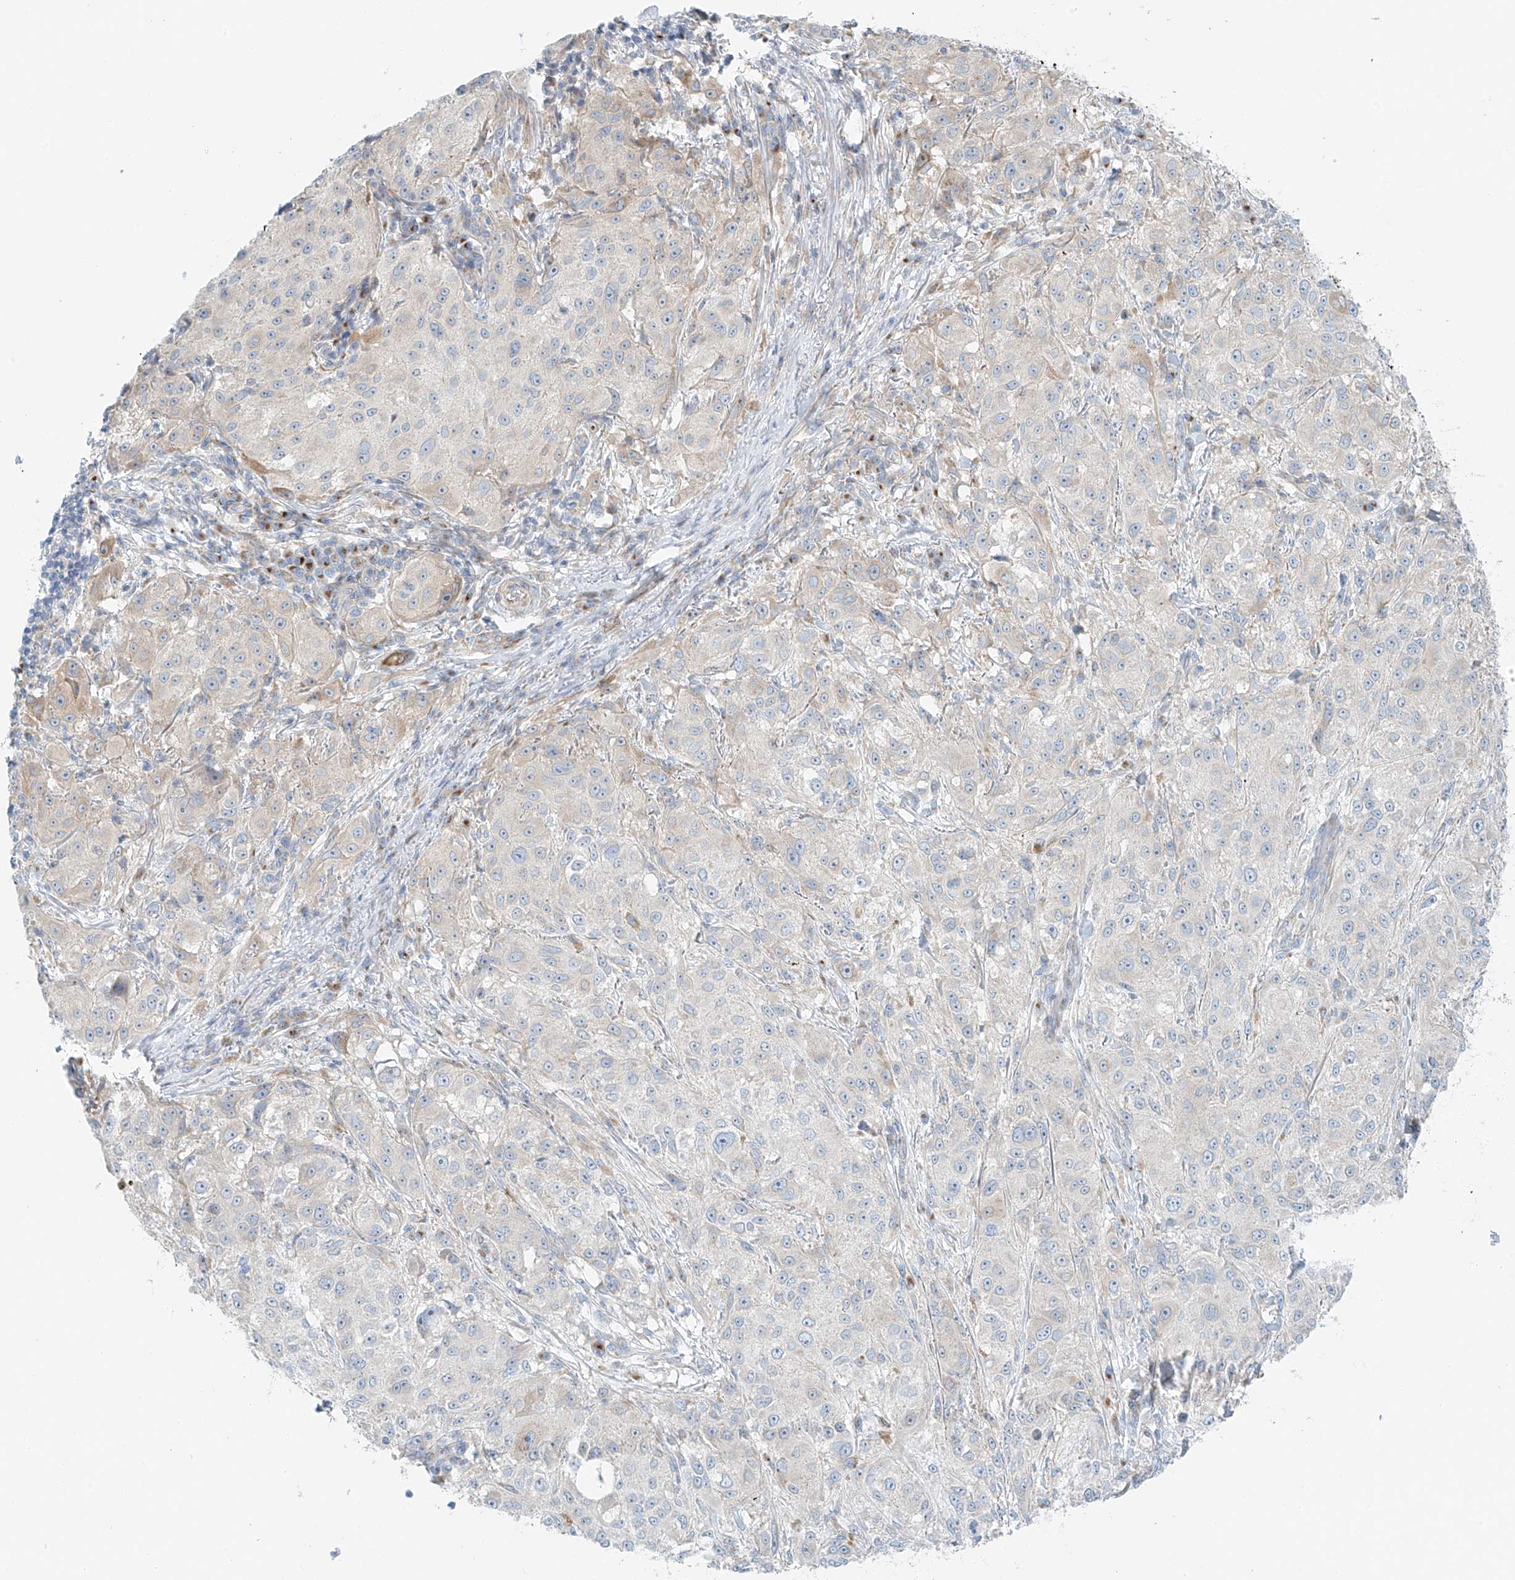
{"staining": {"intensity": "negative", "quantity": "none", "location": "none"}, "tissue": "melanoma", "cell_type": "Tumor cells", "image_type": "cancer", "snomed": [{"axis": "morphology", "description": "Necrosis, NOS"}, {"axis": "morphology", "description": "Malignant melanoma, NOS"}, {"axis": "topography", "description": "Skin"}], "caption": "Immunohistochemical staining of malignant melanoma displays no significant positivity in tumor cells.", "gene": "EIPR1", "patient": {"sex": "female", "age": 87}}